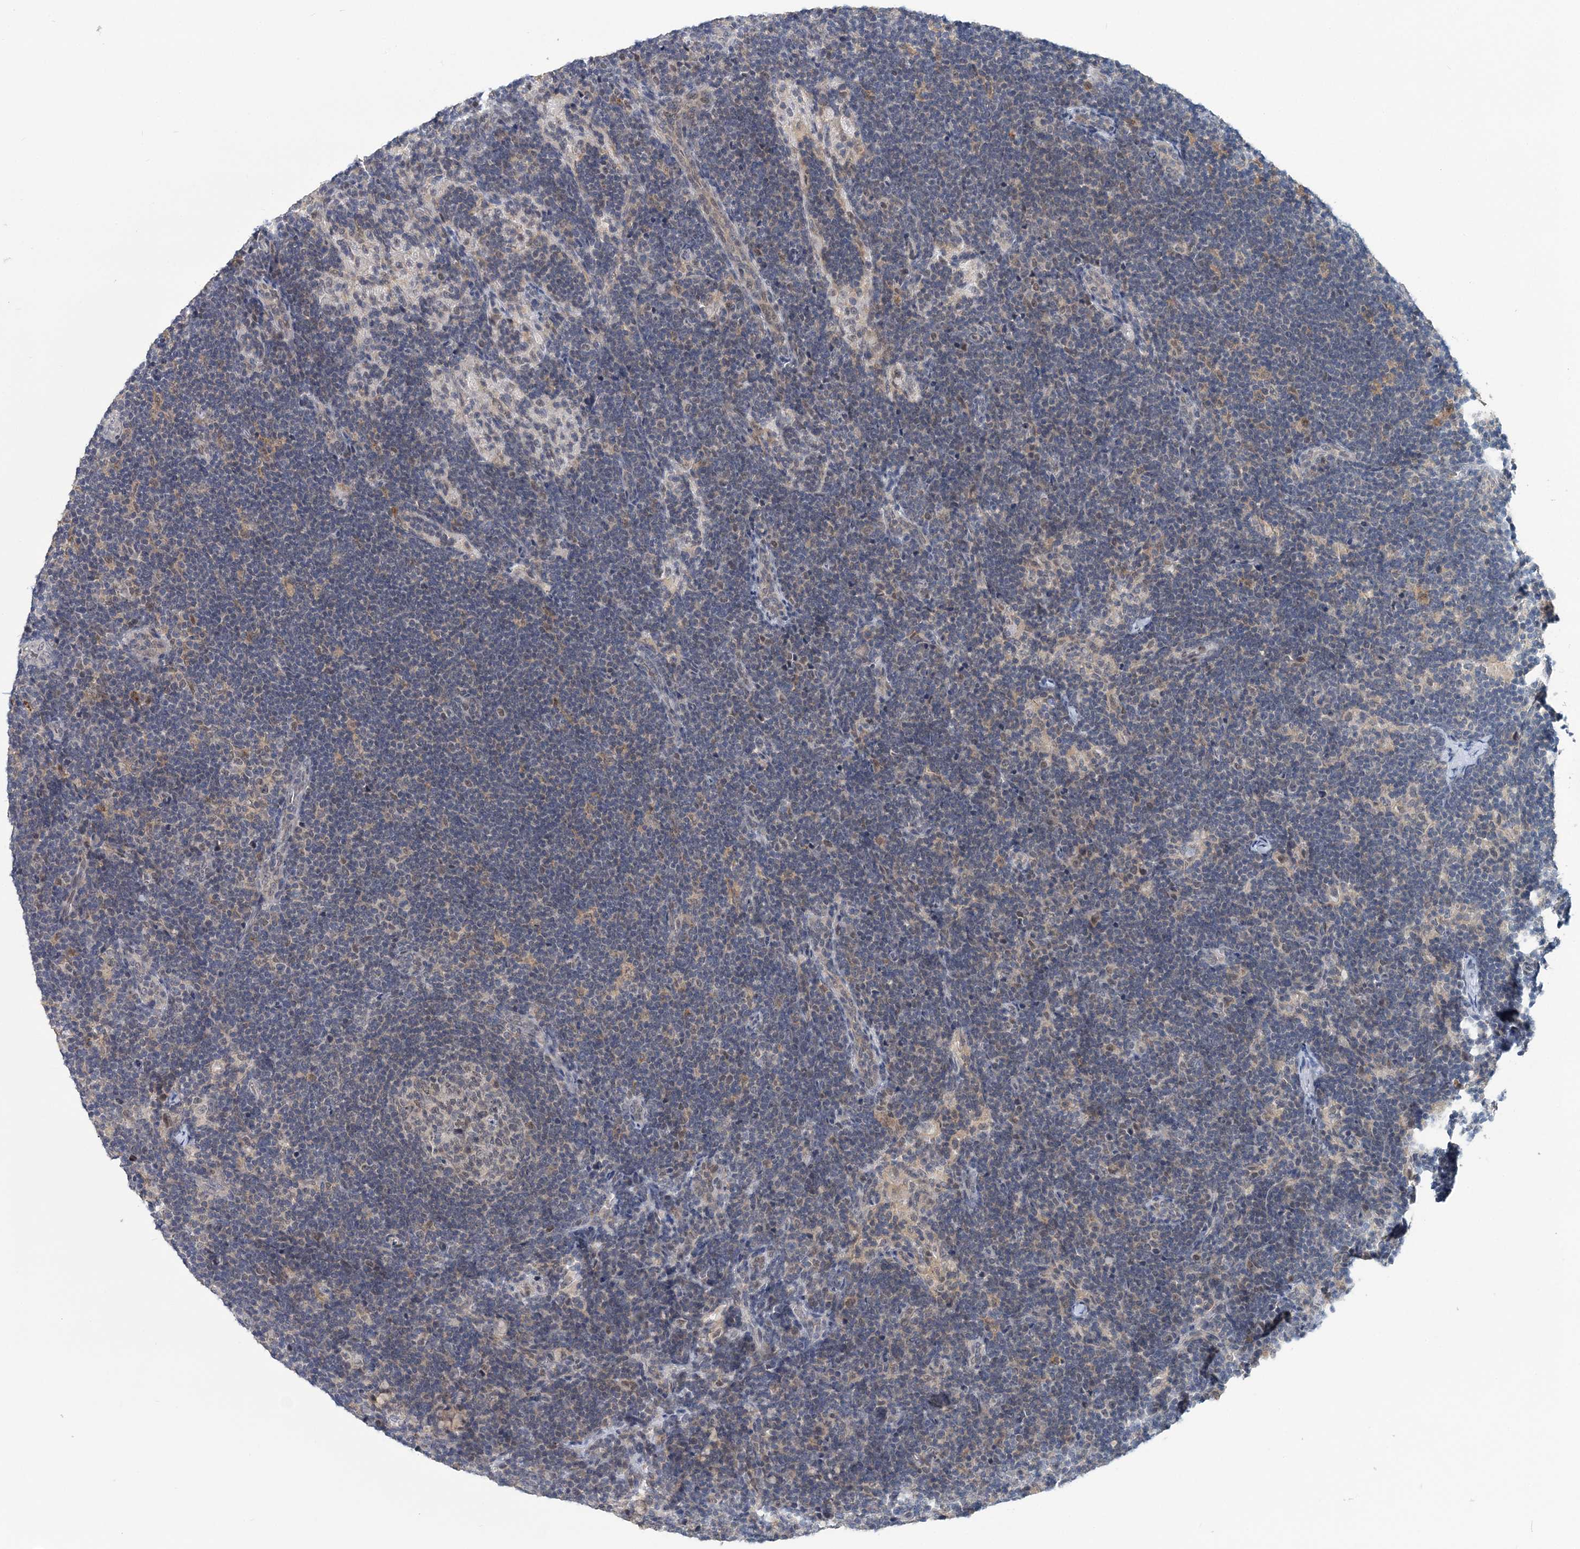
{"staining": {"intensity": "weak", "quantity": "<25%", "location": "cytoplasmic/membranous,nuclear"}, "tissue": "lymph node", "cell_type": "Germinal center cells", "image_type": "normal", "snomed": [{"axis": "morphology", "description": "Normal tissue, NOS"}, {"axis": "topography", "description": "Lymph node"}], "caption": "The micrograph shows no staining of germinal center cells in unremarkable lymph node.", "gene": "HYCC2", "patient": {"sex": "female", "age": 22}}